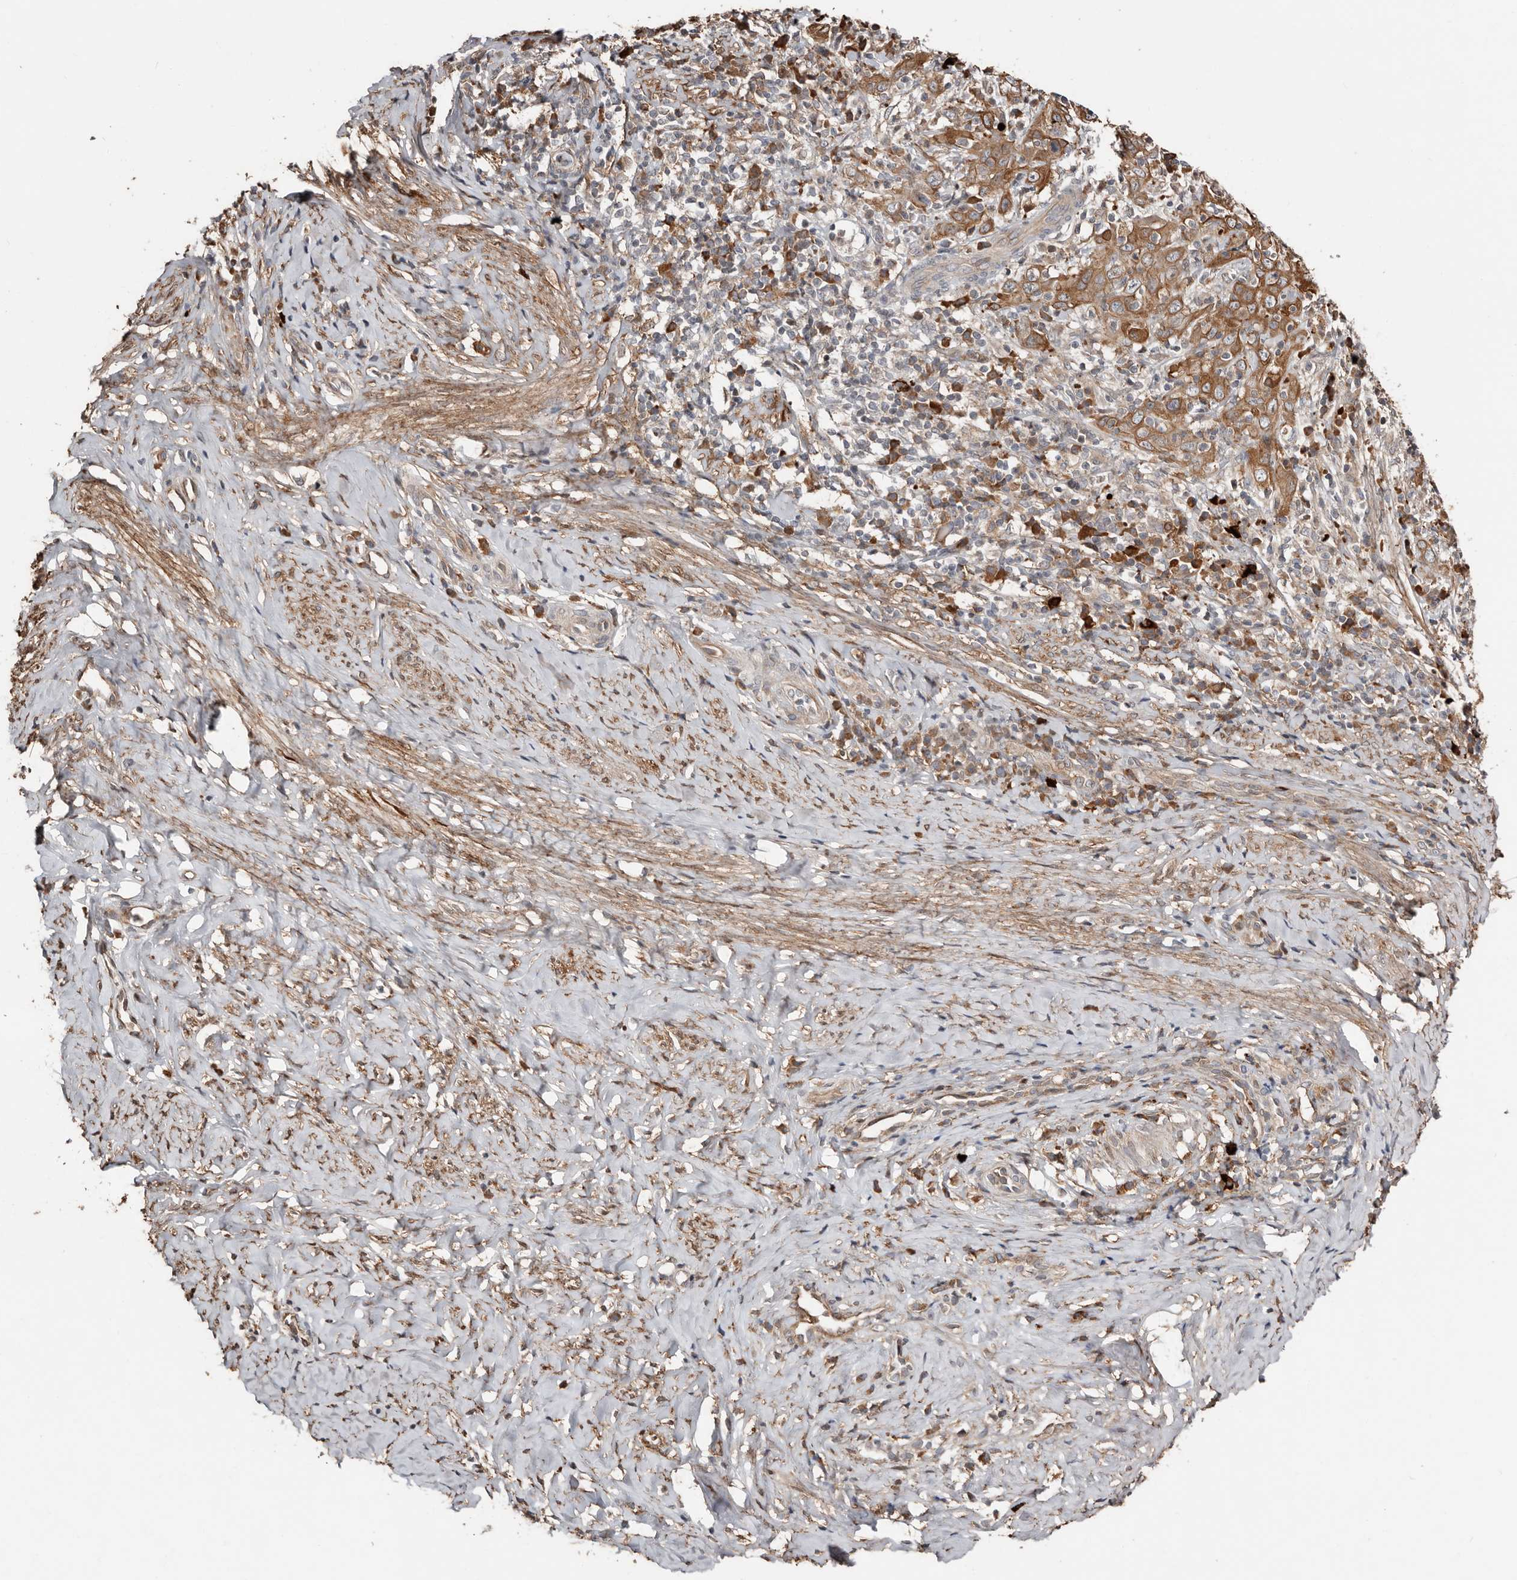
{"staining": {"intensity": "moderate", "quantity": ">75%", "location": "cytoplasmic/membranous"}, "tissue": "cervical cancer", "cell_type": "Tumor cells", "image_type": "cancer", "snomed": [{"axis": "morphology", "description": "Squamous cell carcinoma, NOS"}, {"axis": "topography", "description": "Cervix"}], "caption": "A medium amount of moderate cytoplasmic/membranous expression is appreciated in about >75% of tumor cells in cervical cancer tissue.", "gene": "SMYD4", "patient": {"sex": "female", "age": 46}}